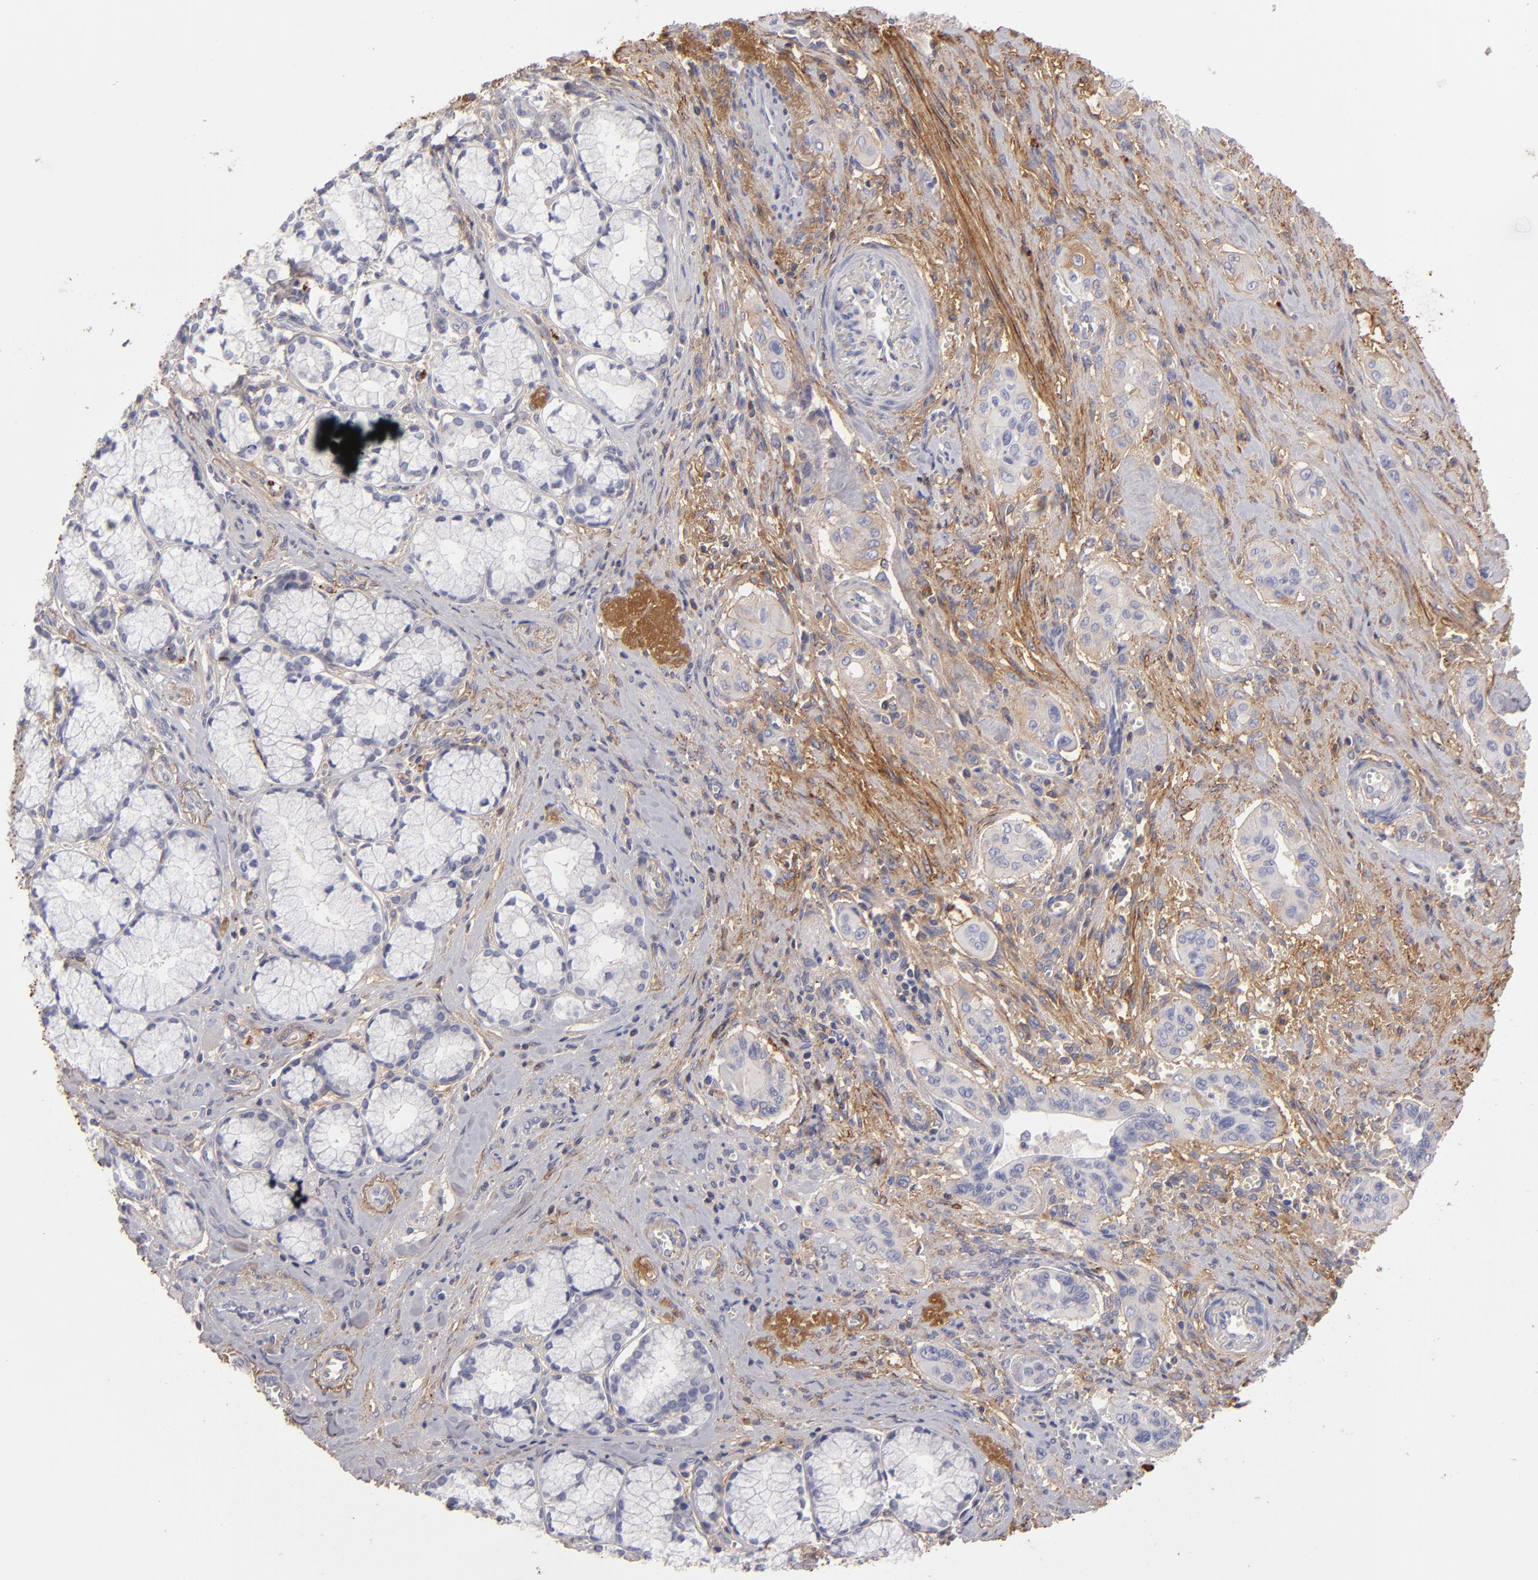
{"staining": {"intensity": "negative", "quantity": "none", "location": "none"}, "tissue": "pancreatic cancer", "cell_type": "Tumor cells", "image_type": "cancer", "snomed": [{"axis": "morphology", "description": "Adenocarcinoma, NOS"}, {"axis": "topography", "description": "Pancreas"}], "caption": "Immunohistochemistry of human pancreatic cancer demonstrates no staining in tumor cells.", "gene": "FBLN1", "patient": {"sex": "male", "age": 77}}